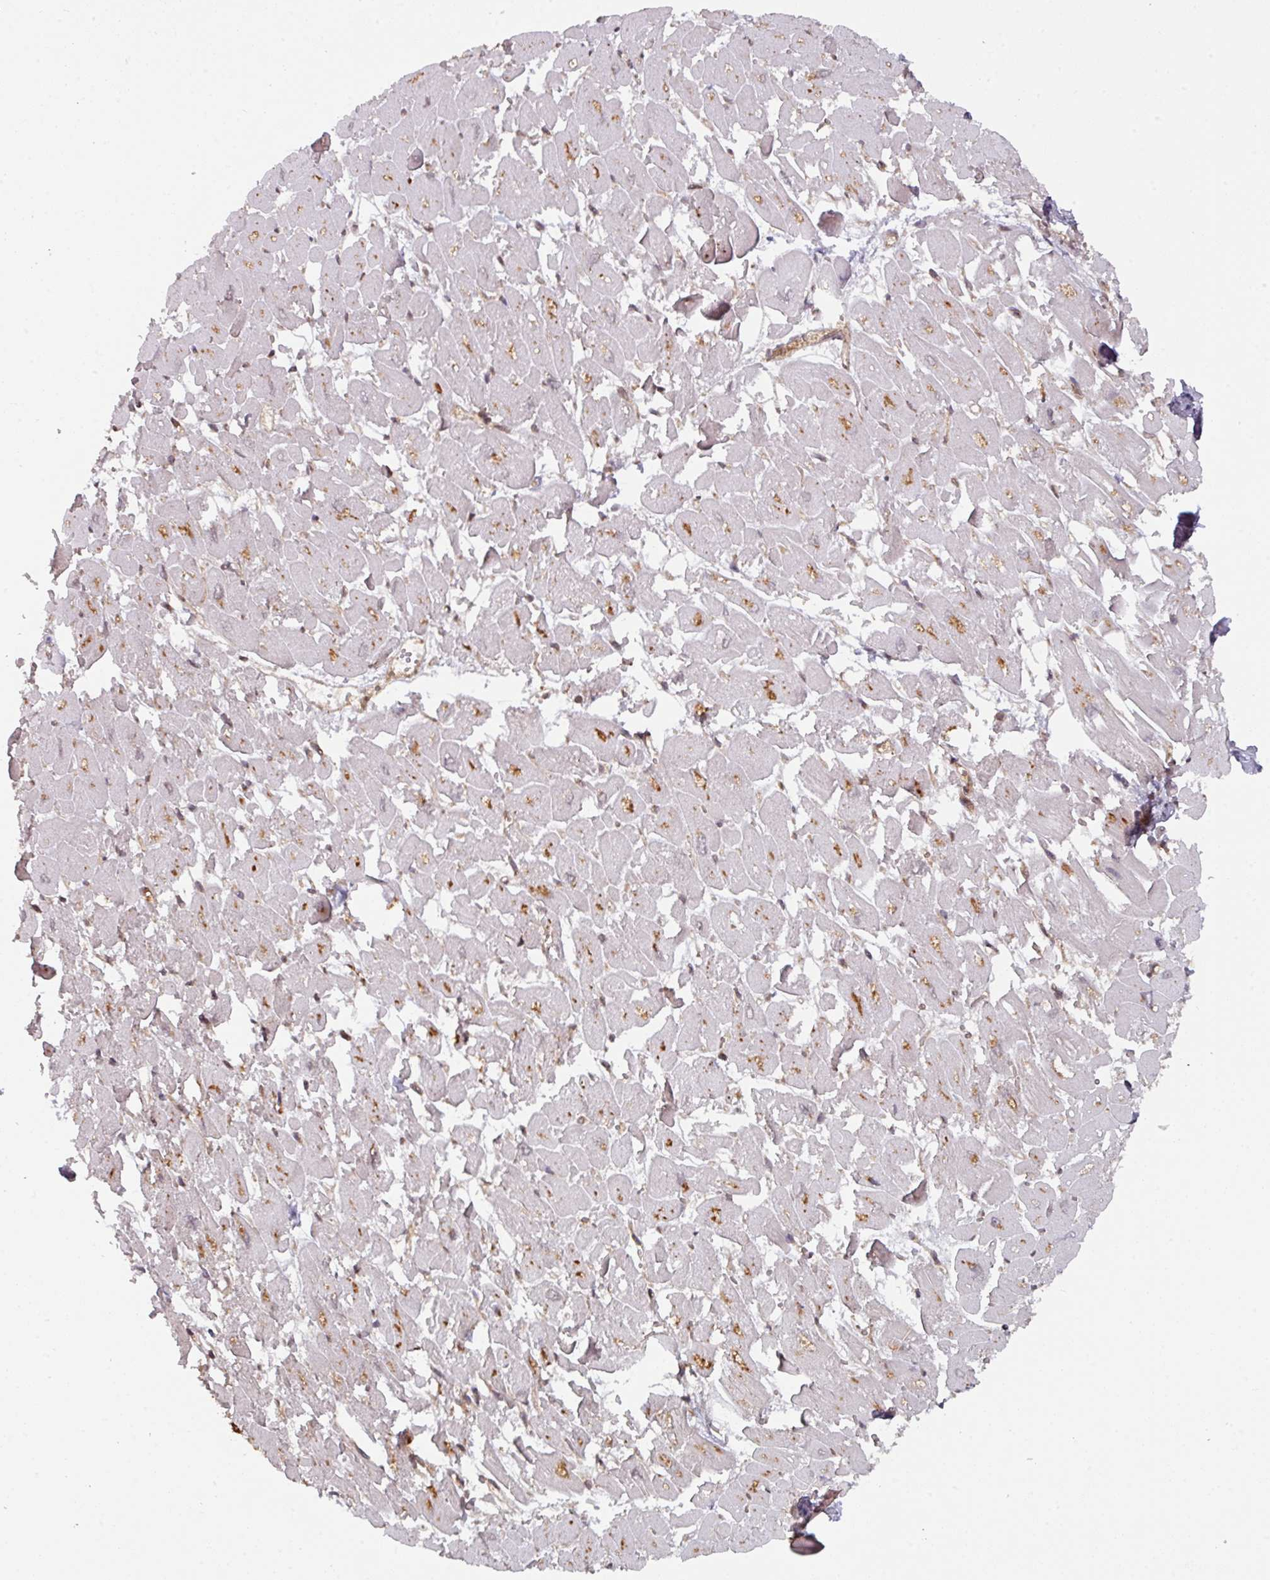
{"staining": {"intensity": "moderate", "quantity": ">75%", "location": "cytoplasmic/membranous"}, "tissue": "heart muscle", "cell_type": "Cardiomyocytes", "image_type": "normal", "snomed": [{"axis": "morphology", "description": "Normal tissue, NOS"}, {"axis": "topography", "description": "Heart"}], "caption": "Protein expression analysis of benign human heart muscle reveals moderate cytoplasmic/membranous expression in approximately >75% of cardiomyocytes. (Brightfield microscopy of DAB IHC at high magnification).", "gene": "CYFIP2", "patient": {"sex": "male", "age": 54}}